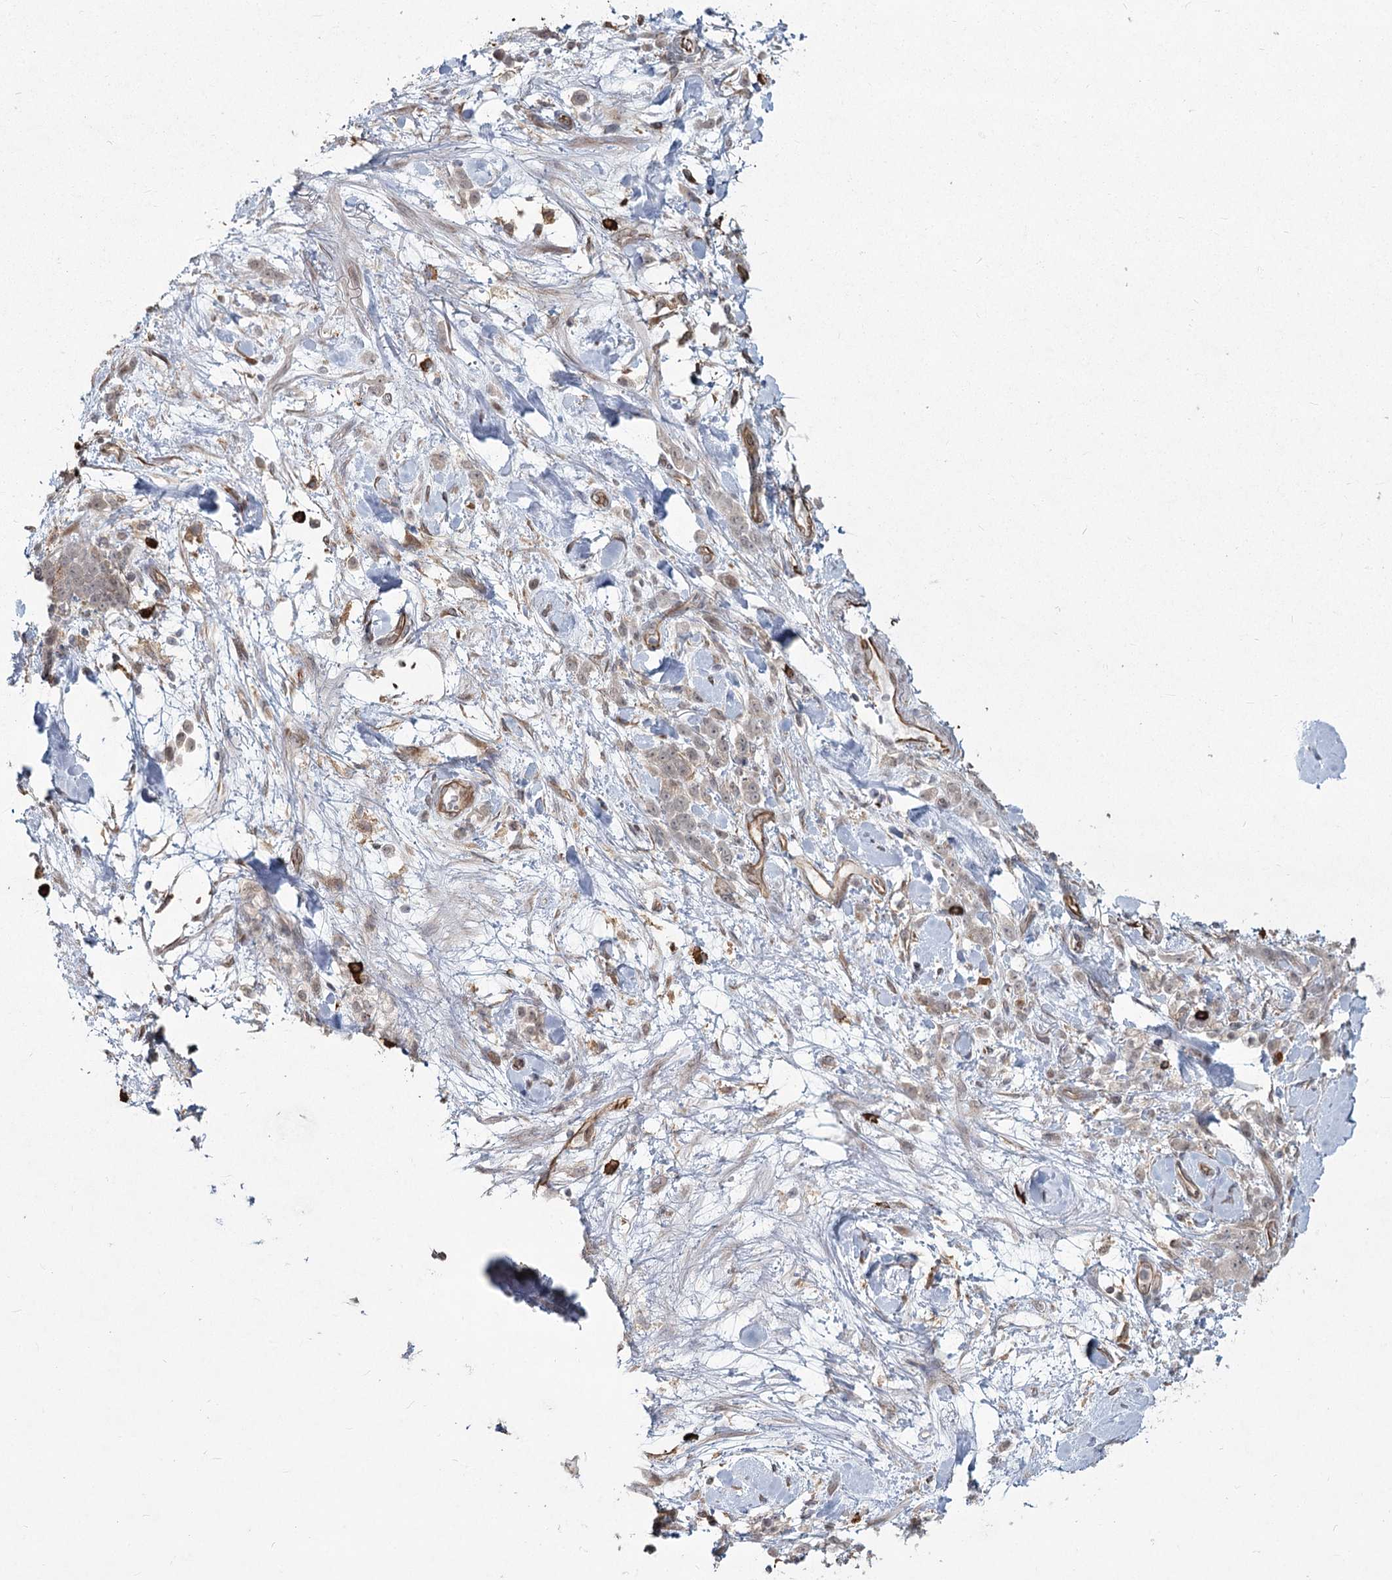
{"staining": {"intensity": "weak", "quantity": "<25%", "location": "cytoplasmic/membranous"}, "tissue": "stomach cancer", "cell_type": "Tumor cells", "image_type": "cancer", "snomed": [{"axis": "morphology", "description": "Normal tissue, NOS"}, {"axis": "morphology", "description": "Adenocarcinoma, NOS"}, {"axis": "topography", "description": "Stomach"}], "caption": "DAB immunohistochemical staining of human stomach adenocarcinoma demonstrates no significant expression in tumor cells. Nuclei are stained in blue.", "gene": "AP2M1", "patient": {"sex": "male", "age": 82}}